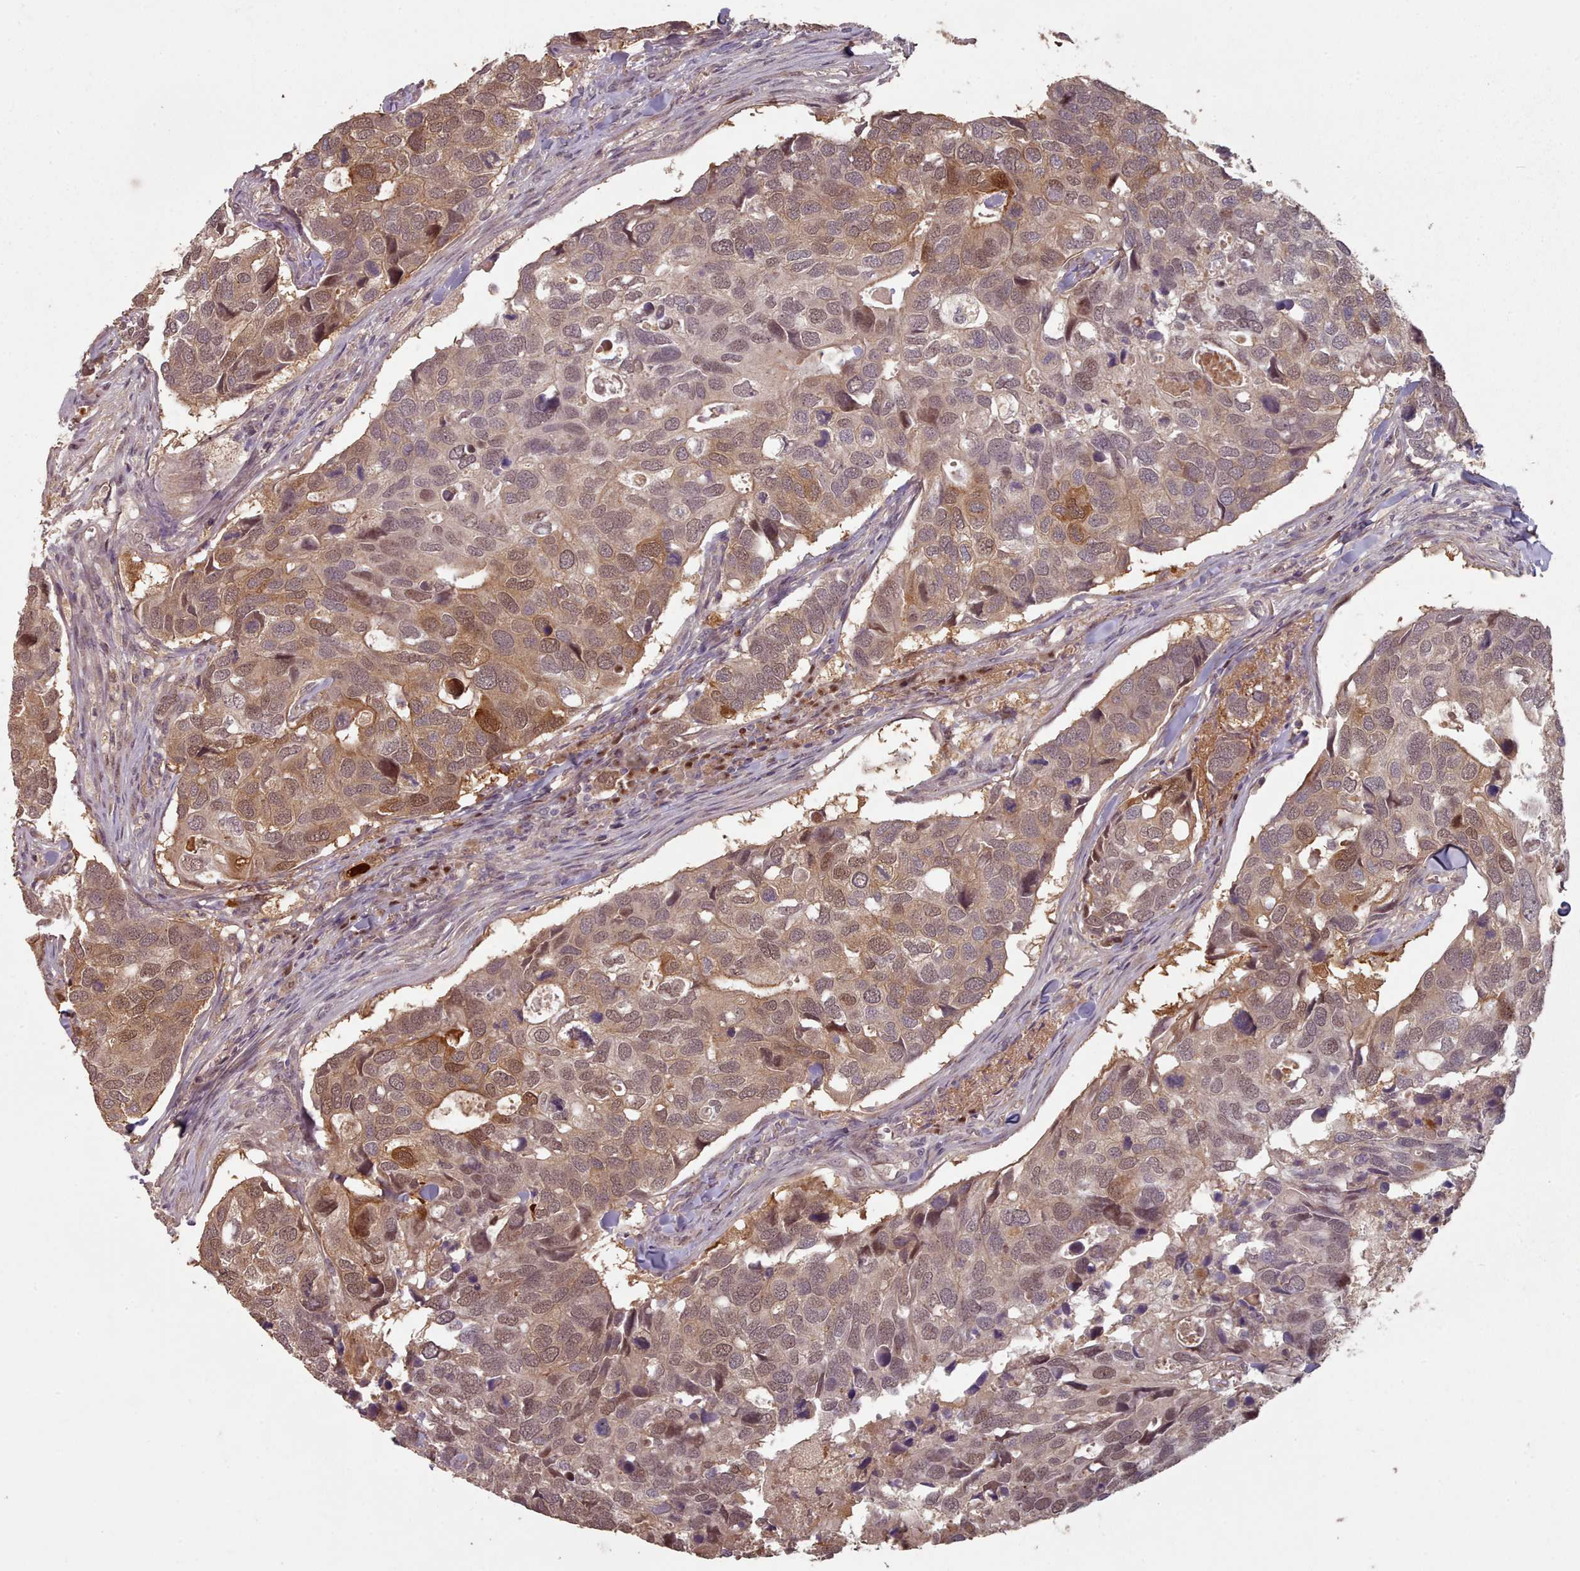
{"staining": {"intensity": "moderate", "quantity": "25%-75%", "location": "cytoplasmic/membranous,nuclear"}, "tissue": "breast cancer", "cell_type": "Tumor cells", "image_type": "cancer", "snomed": [{"axis": "morphology", "description": "Duct carcinoma"}, {"axis": "topography", "description": "Breast"}], "caption": "Breast invasive ductal carcinoma stained for a protein displays moderate cytoplasmic/membranous and nuclear positivity in tumor cells.", "gene": "ERCC6L", "patient": {"sex": "female", "age": 83}}